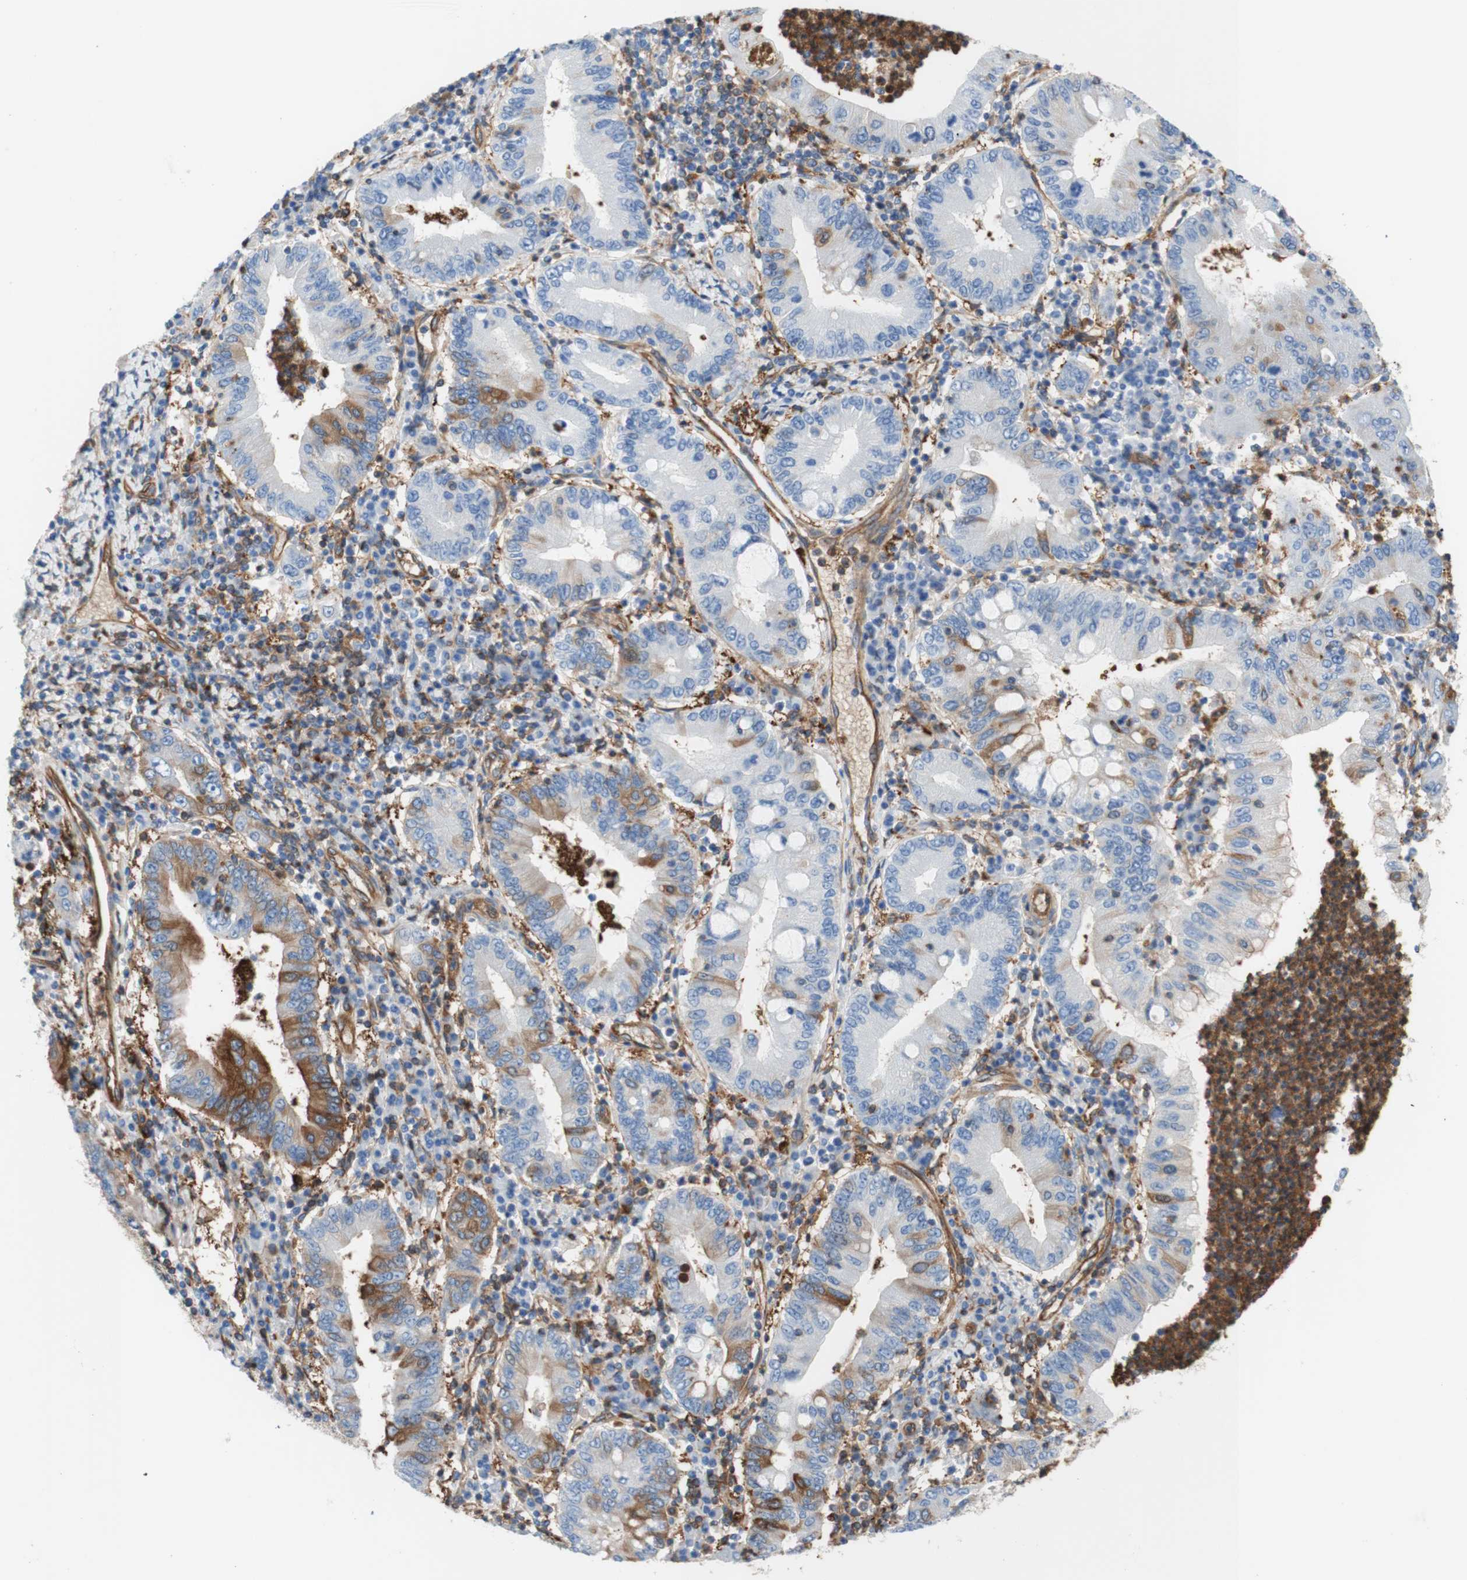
{"staining": {"intensity": "weak", "quantity": "<25%", "location": "cytoplasmic/membranous"}, "tissue": "stomach cancer", "cell_type": "Tumor cells", "image_type": "cancer", "snomed": [{"axis": "morphology", "description": "Normal tissue, NOS"}, {"axis": "morphology", "description": "Adenocarcinoma, NOS"}, {"axis": "topography", "description": "Esophagus"}, {"axis": "topography", "description": "Stomach, upper"}, {"axis": "topography", "description": "Peripheral nerve tissue"}], "caption": "Stomach cancer stained for a protein using immunohistochemistry displays no expression tumor cells.", "gene": "STOM", "patient": {"sex": "male", "age": 62}}